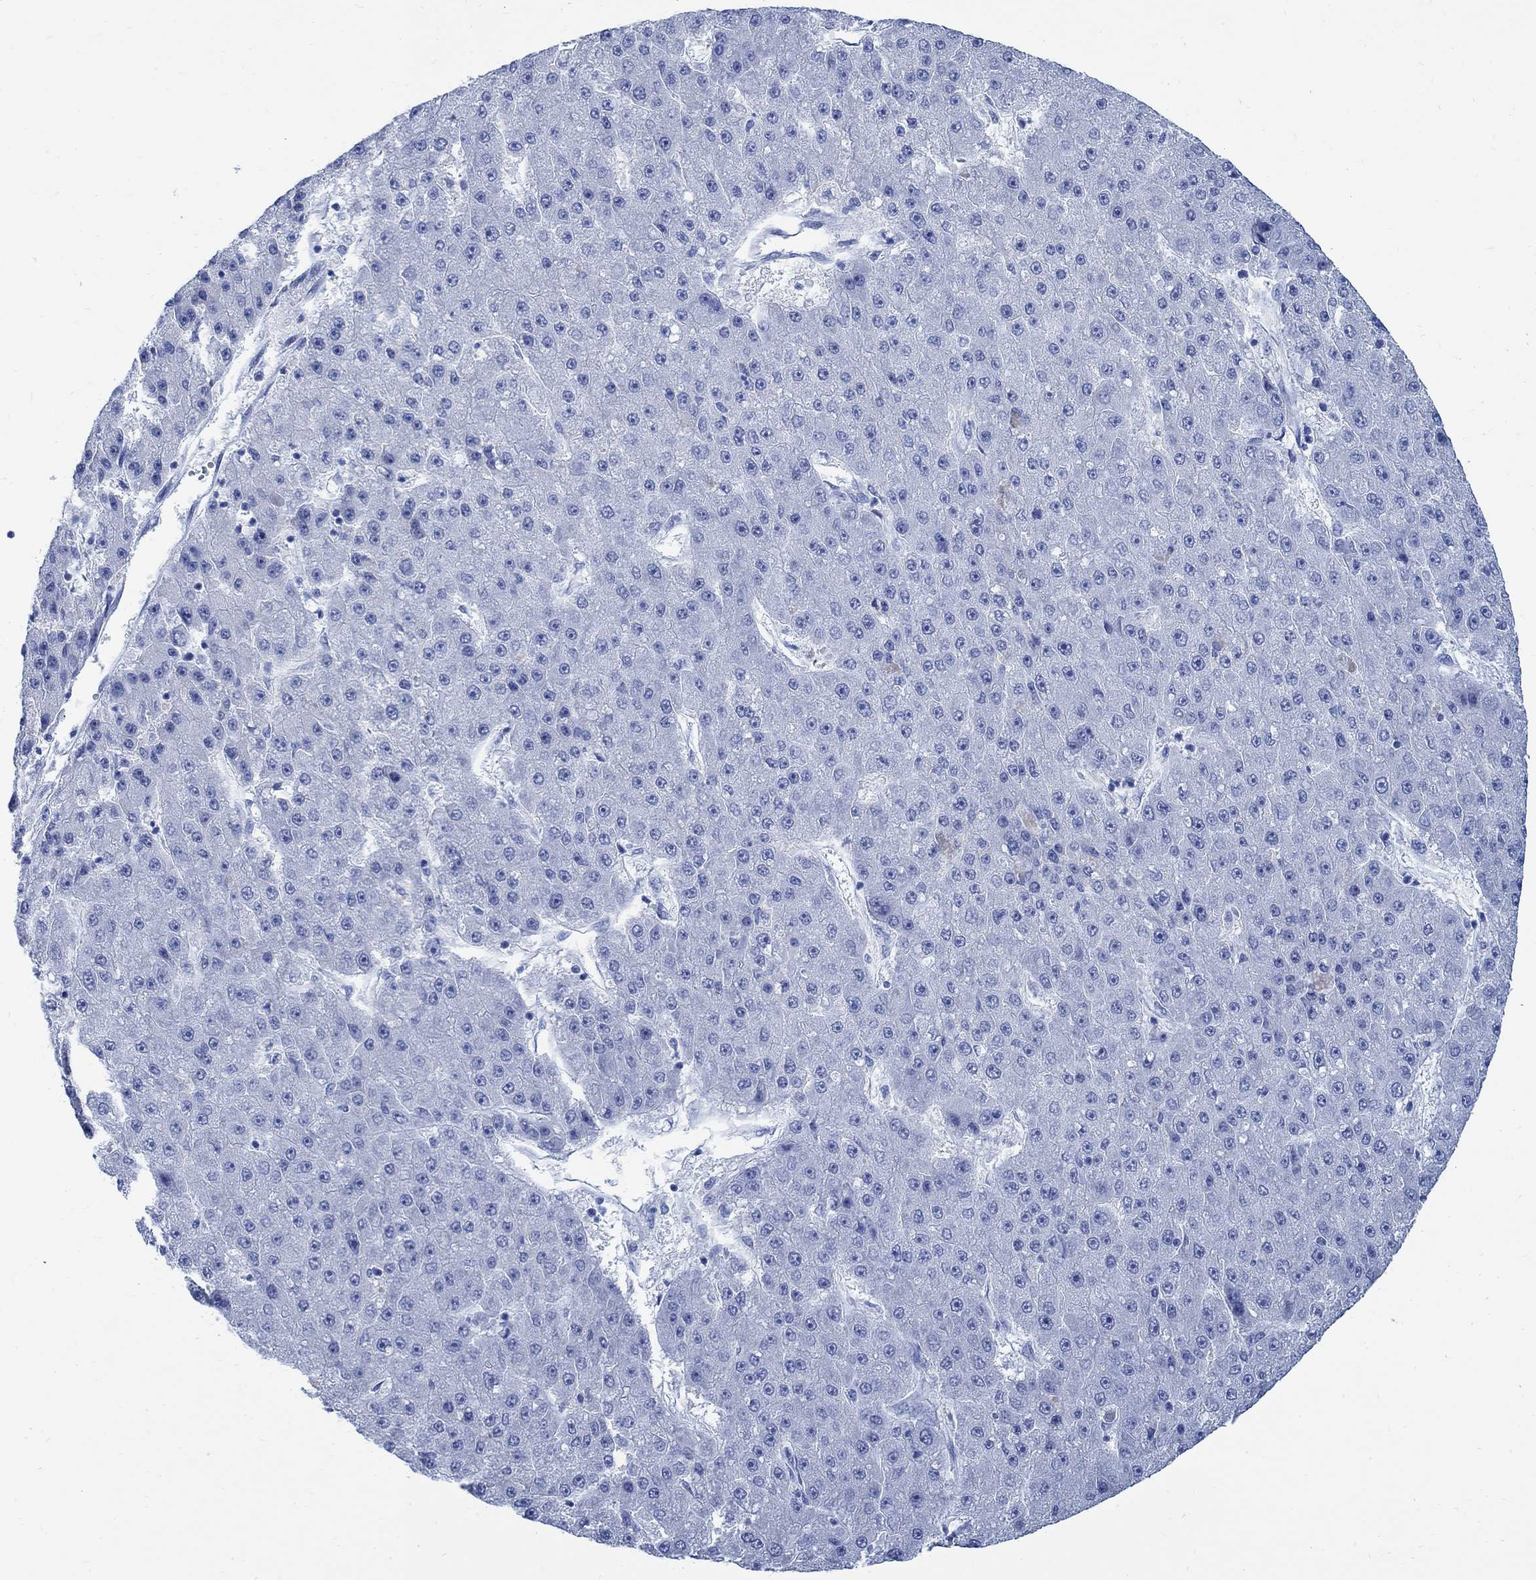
{"staining": {"intensity": "negative", "quantity": "none", "location": "none"}, "tissue": "liver cancer", "cell_type": "Tumor cells", "image_type": "cancer", "snomed": [{"axis": "morphology", "description": "Carcinoma, Hepatocellular, NOS"}, {"axis": "topography", "description": "Liver"}], "caption": "Tumor cells show no significant protein positivity in liver hepatocellular carcinoma.", "gene": "CAMK2N1", "patient": {"sex": "male", "age": 67}}